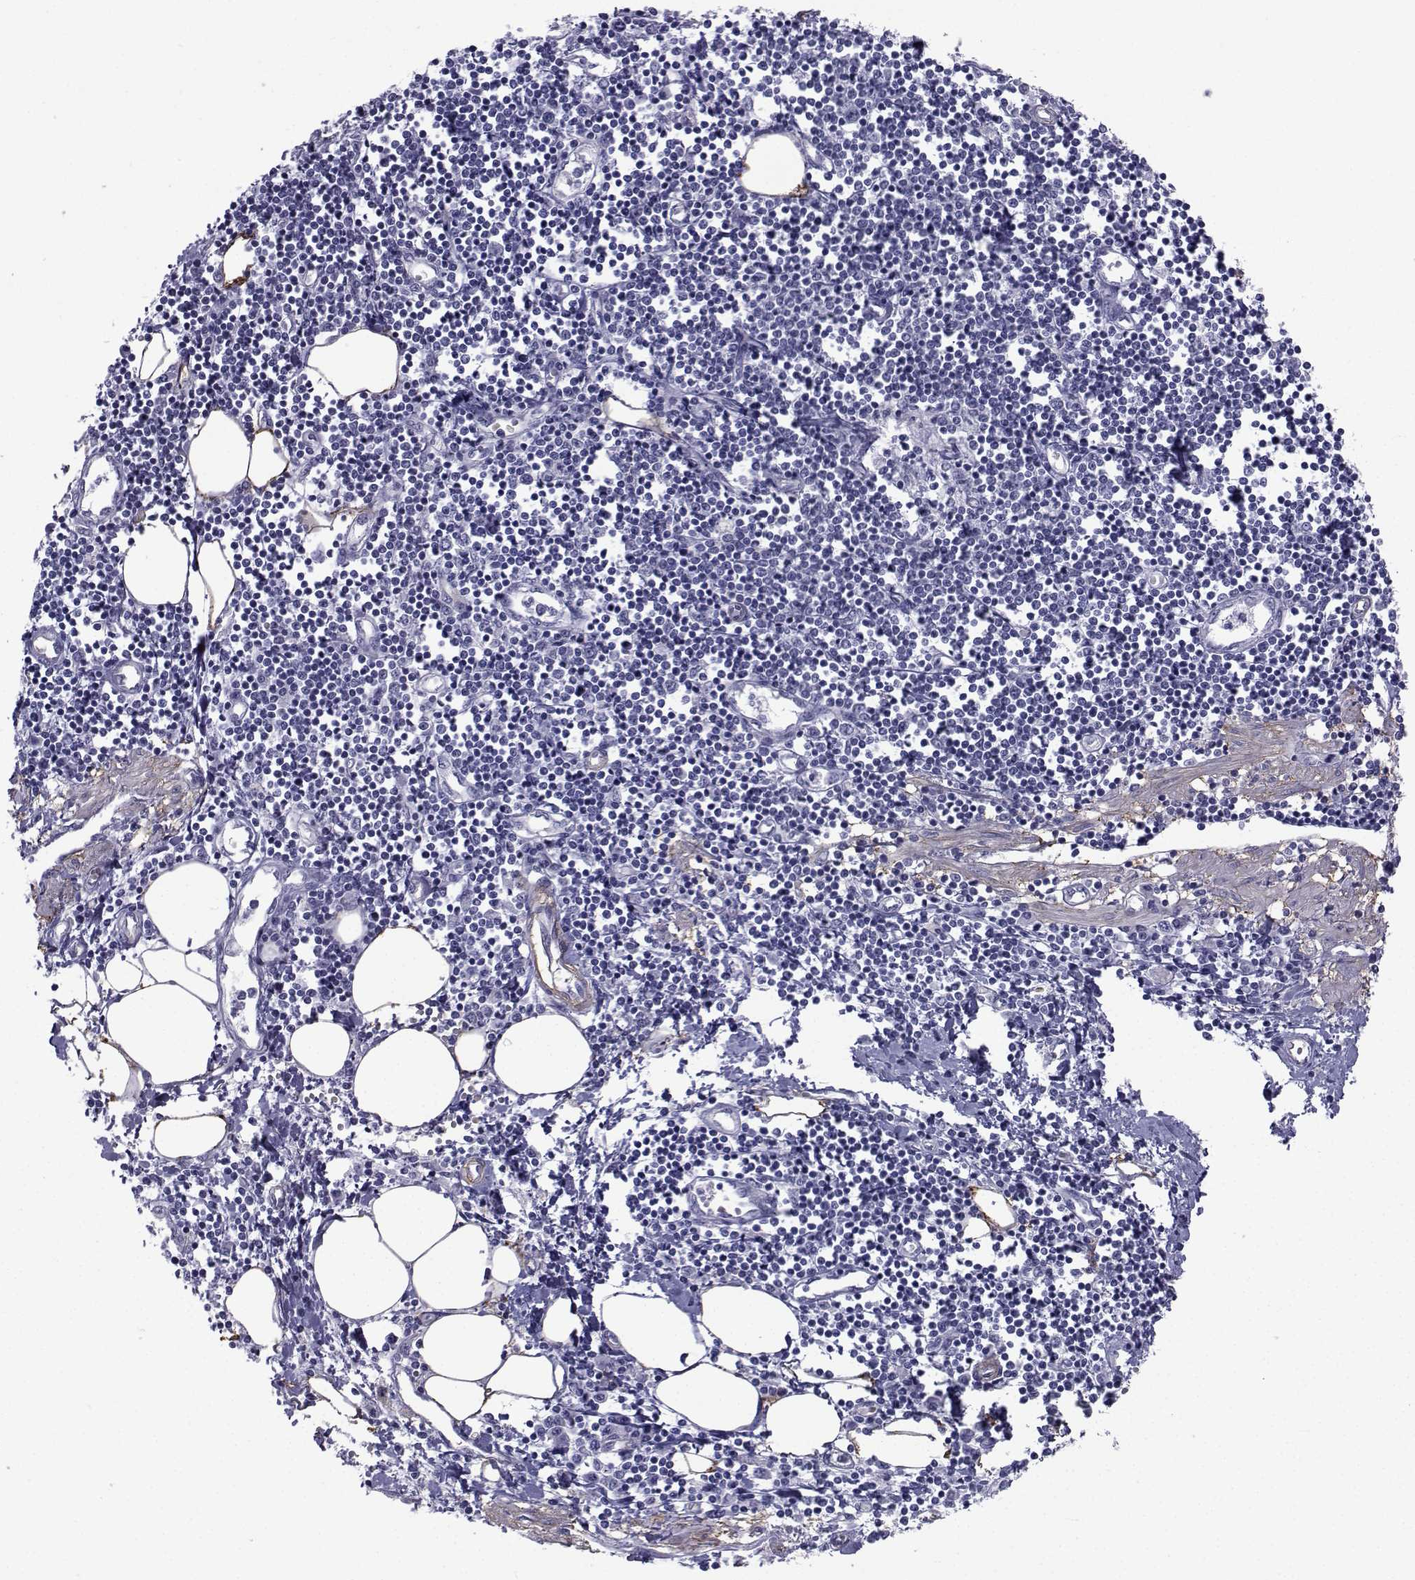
{"staining": {"intensity": "negative", "quantity": "none", "location": "none"}, "tissue": "pancreatic cancer", "cell_type": "Tumor cells", "image_type": "cancer", "snomed": [{"axis": "morphology", "description": "Adenocarcinoma, NOS"}, {"axis": "topography", "description": "Pancreas"}], "caption": "High magnification brightfield microscopy of adenocarcinoma (pancreatic) stained with DAB (brown) and counterstained with hematoxylin (blue): tumor cells show no significant staining.", "gene": "SPANXD", "patient": {"sex": "male", "age": 60}}